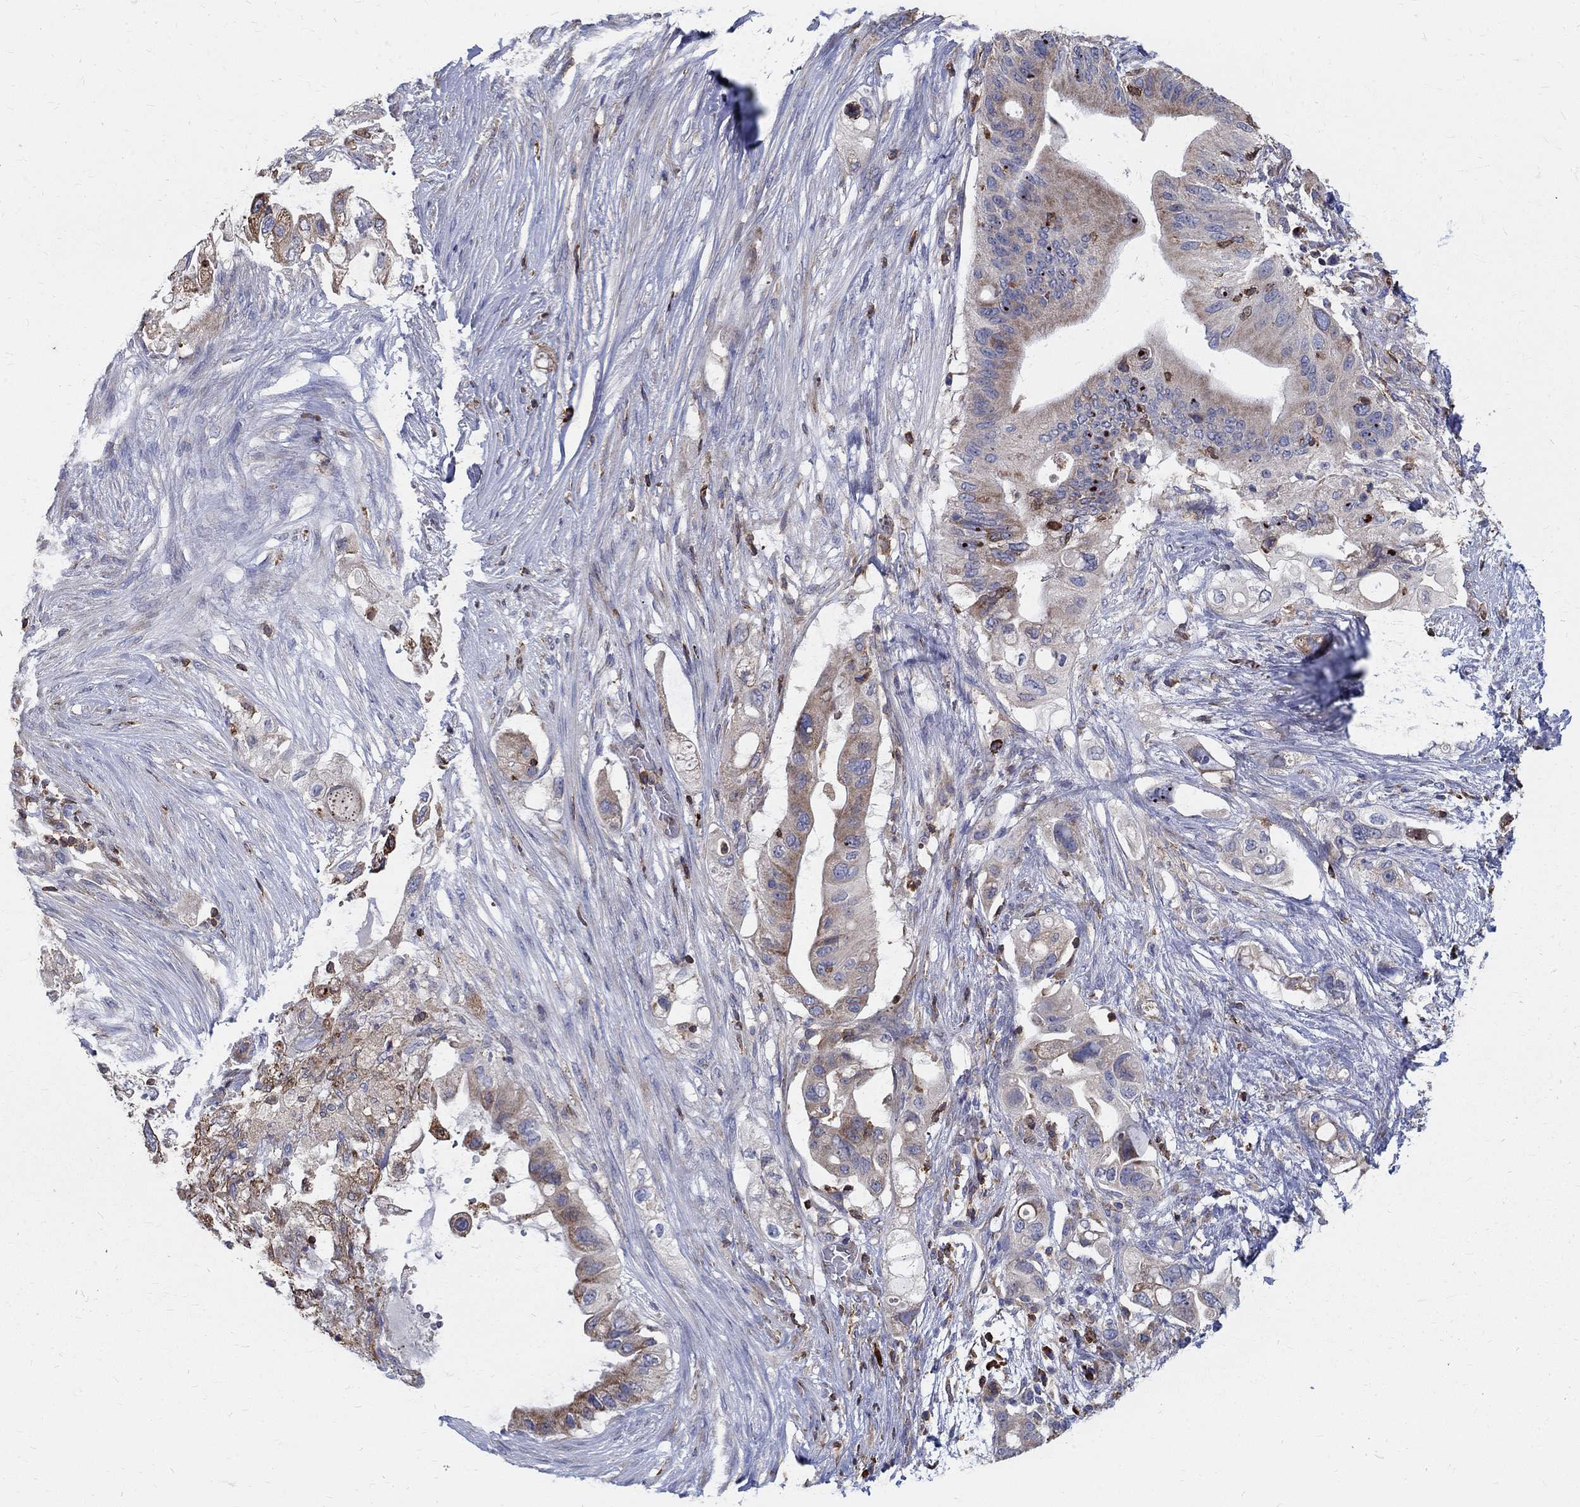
{"staining": {"intensity": "weak", "quantity": "25%-75%", "location": "cytoplasmic/membranous"}, "tissue": "pancreatic cancer", "cell_type": "Tumor cells", "image_type": "cancer", "snomed": [{"axis": "morphology", "description": "Adenocarcinoma, NOS"}, {"axis": "topography", "description": "Pancreas"}], "caption": "IHC histopathology image of neoplastic tissue: adenocarcinoma (pancreatic) stained using immunohistochemistry (IHC) demonstrates low levels of weak protein expression localized specifically in the cytoplasmic/membranous of tumor cells, appearing as a cytoplasmic/membranous brown color.", "gene": "AGAP2", "patient": {"sex": "female", "age": 72}}